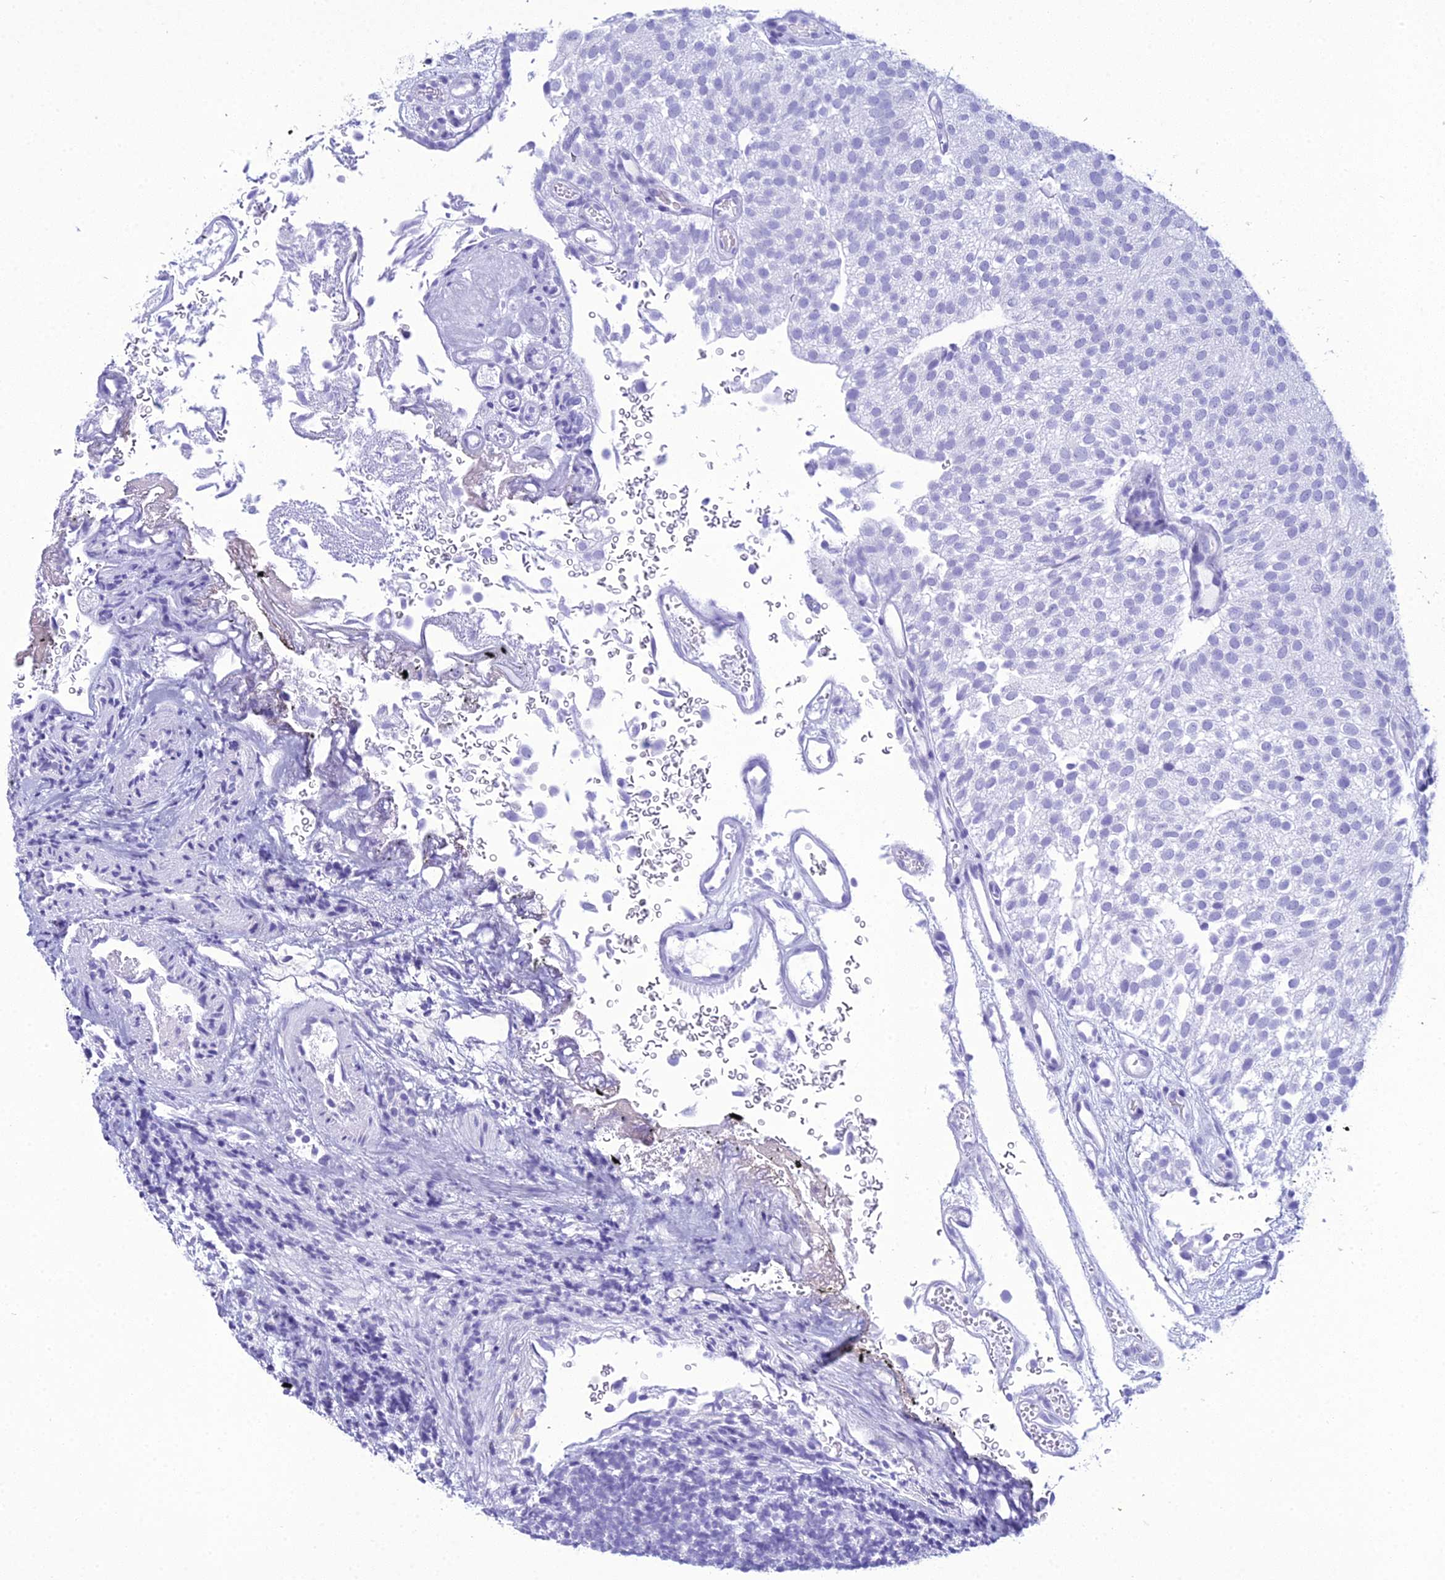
{"staining": {"intensity": "negative", "quantity": "none", "location": "none"}, "tissue": "urothelial cancer", "cell_type": "Tumor cells", "image_type": "cancer", "snomed": [{"axis": "morphology", "description": "Urothelial carcinoma, Low grade"}, {"axis": "topography", "description": "Urinary bladder"}], "caption": "Image shows no protein staining in tumor cells of low-grade urothelial carcinoma tissue.", "gene": "ZNF442", "patient": {"sex": "male", "age": 78}}